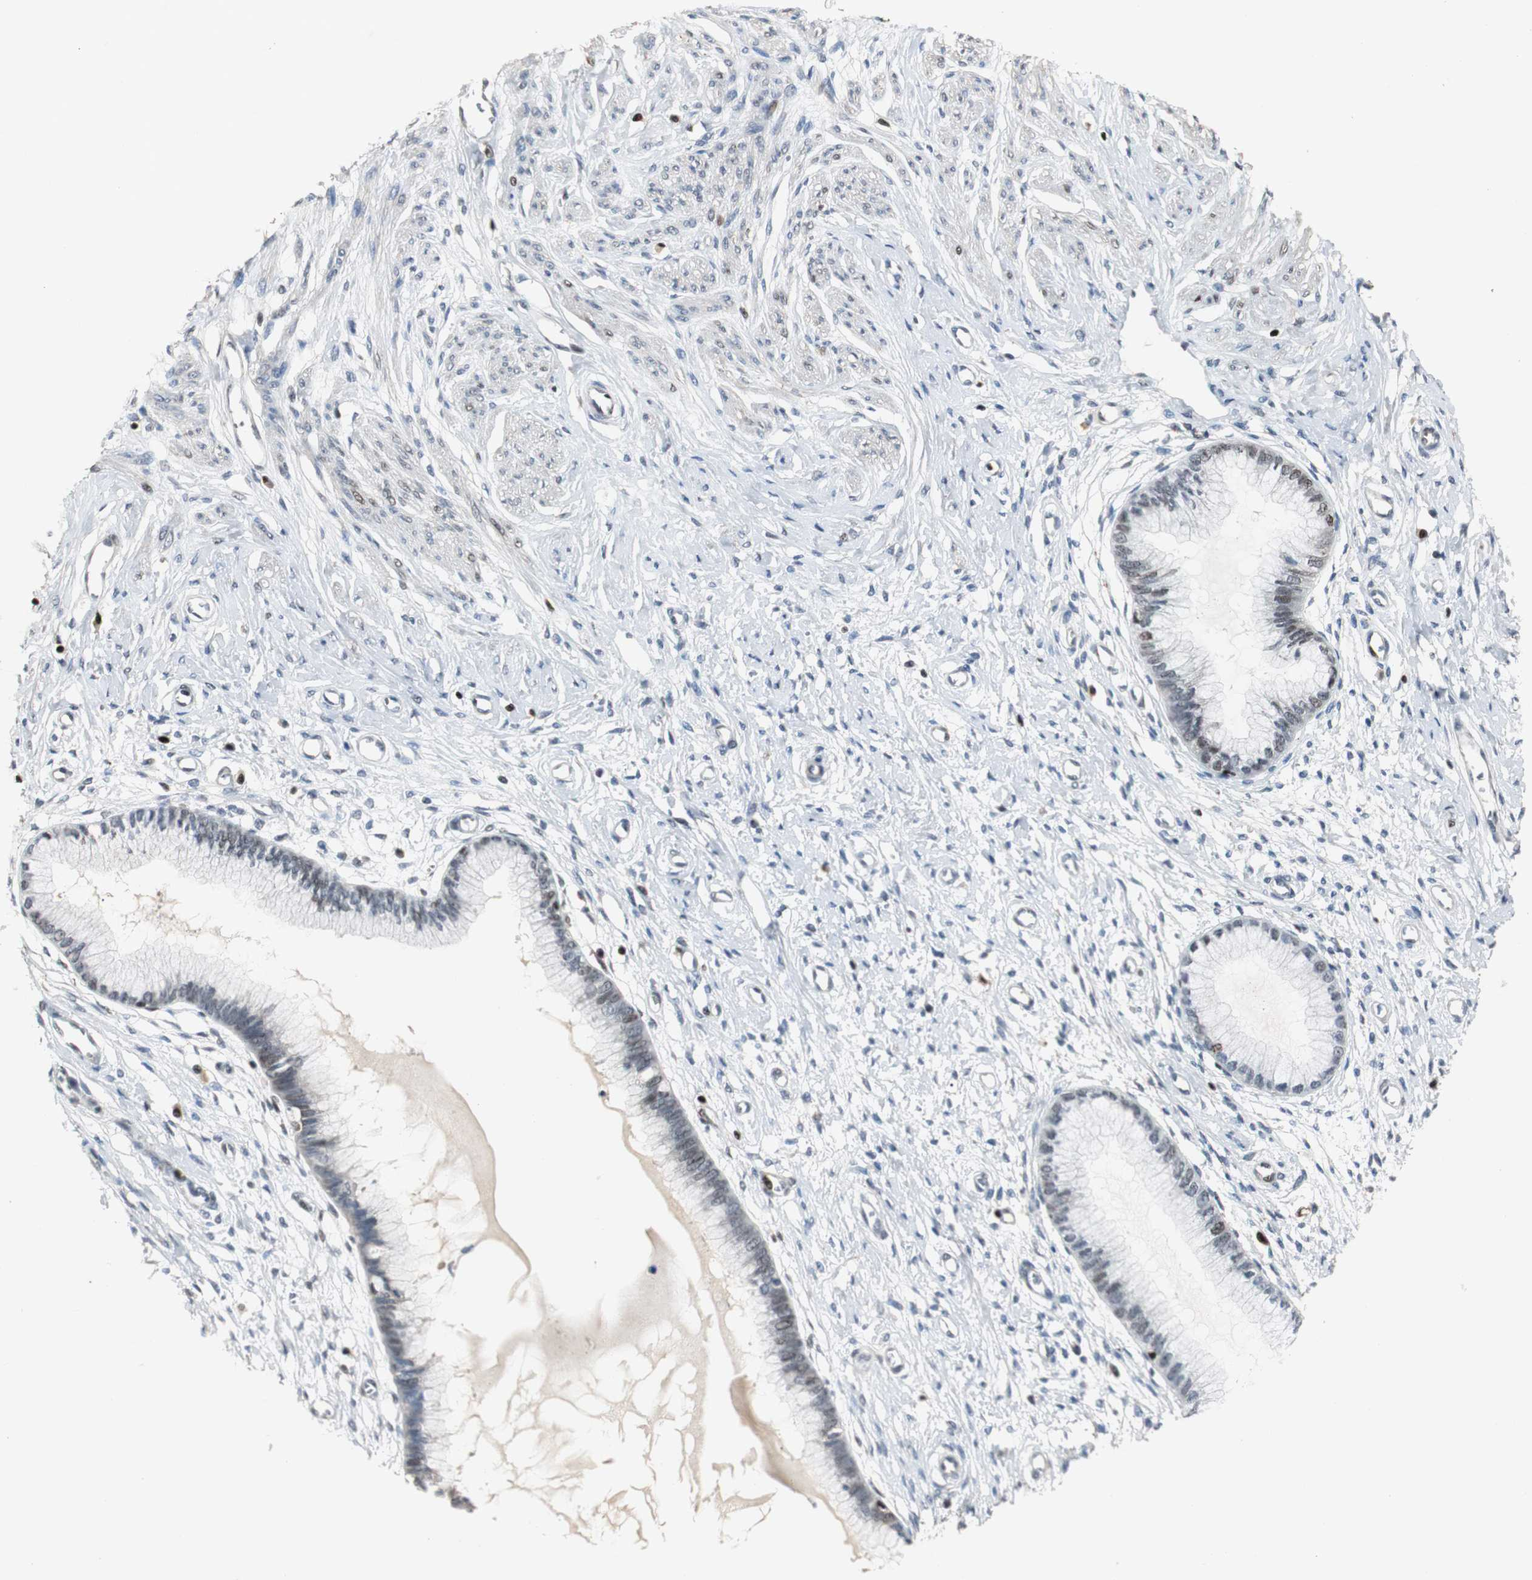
{"staining": {"intensity": "weak", "quantity": "<25%", "location": "nuclear"}, "tissue": "cervix", "cell_type": "Glandular cells", "image_type": "normal", "snomed": [{"axis": "morphology", "description": "Normal tissue, NOS"}, {"axis": "topography", "description": "Cervix"}], "caption": "Photomicrograph shows no protein expression in glandular cells of benign cervix.", "gene": "FEN1", "patient": {"sex": "female", "age": 55}}